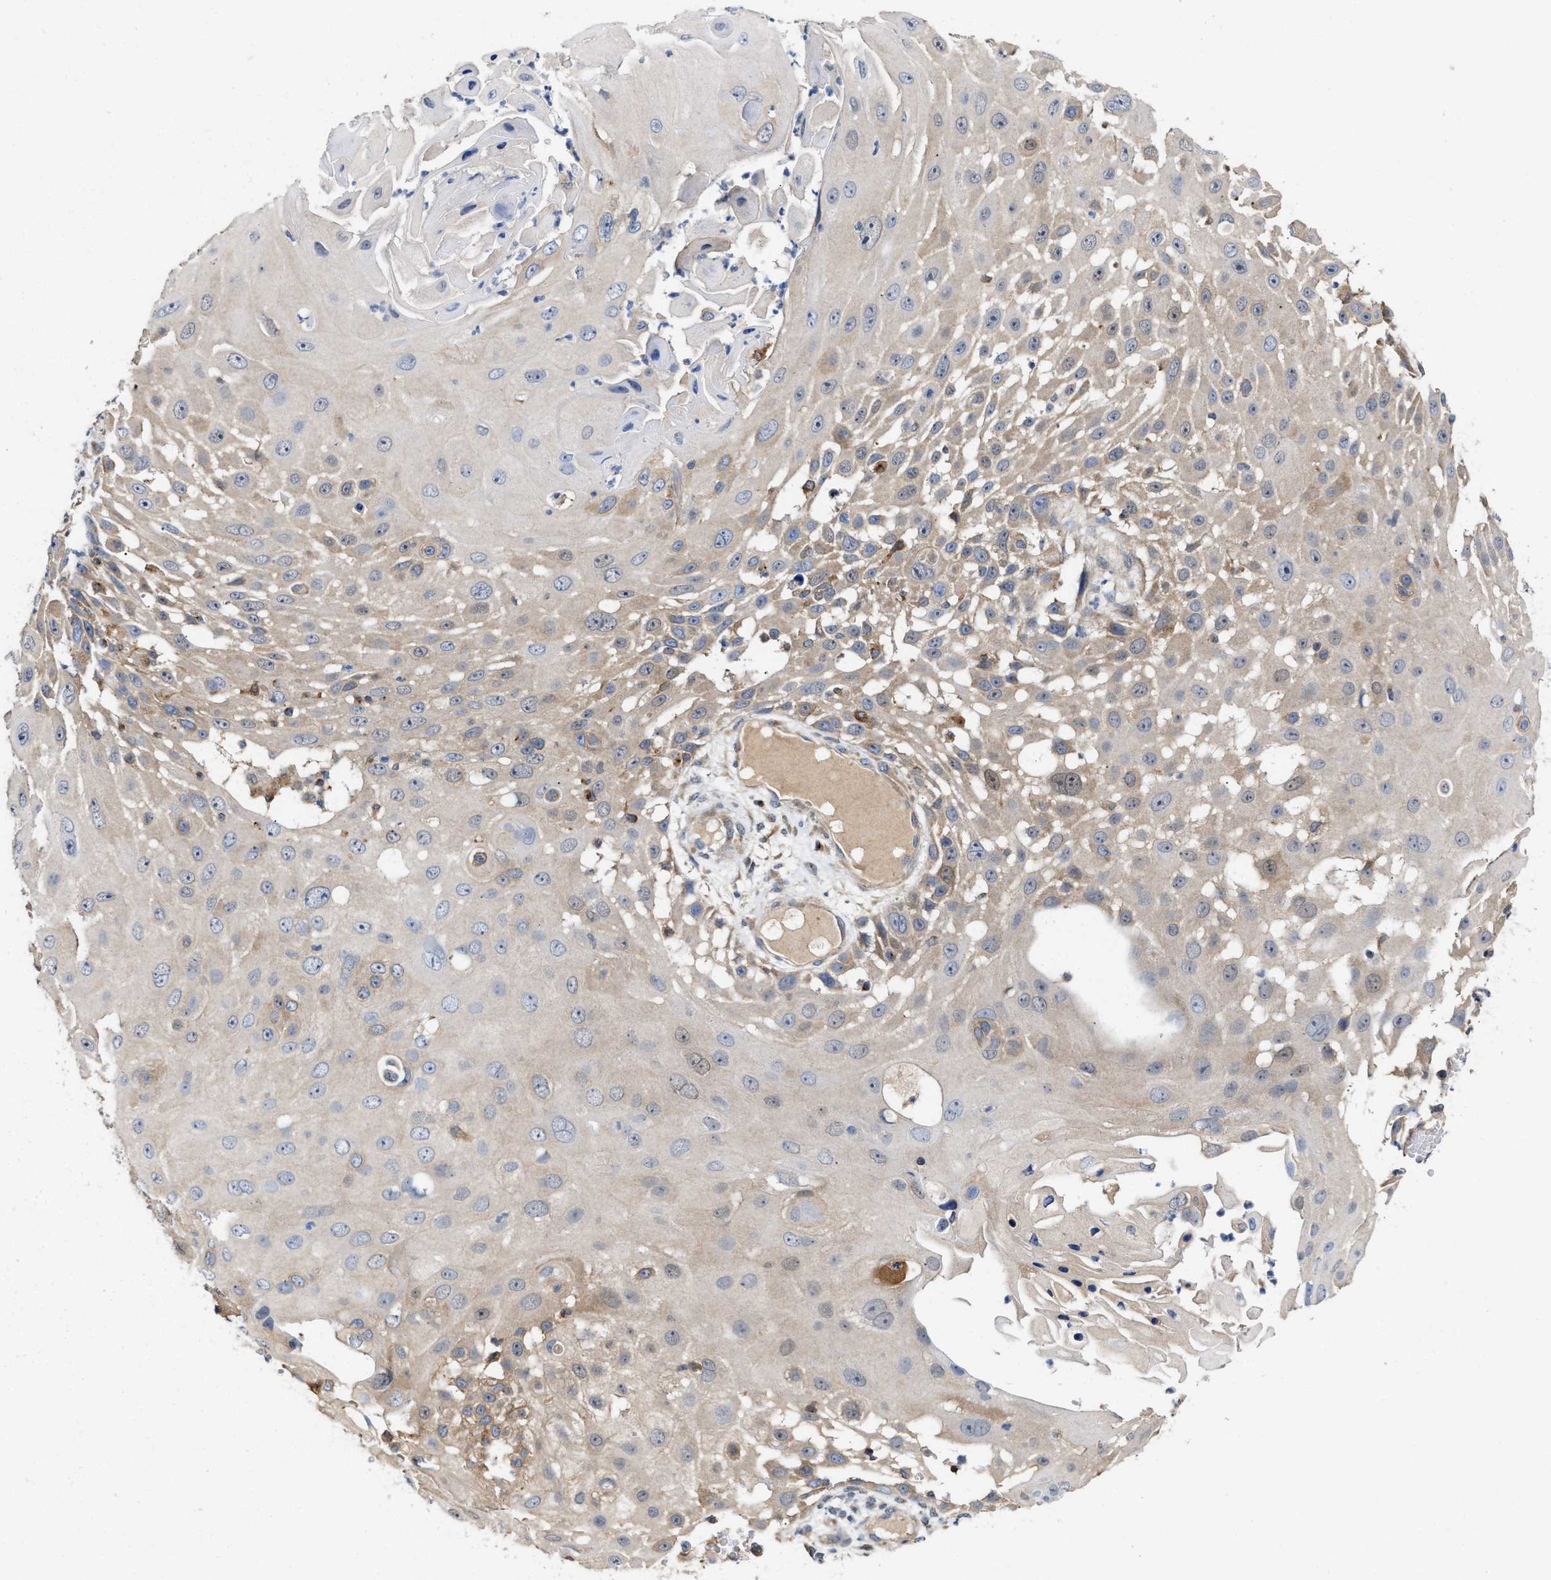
{"staining": {"intensity": "moderate", "quantity": "<25%", "location": "cytoplasmic/membranous"}, "tissue": "skin cancer", "cell_type": "Tumor cells", "image_type": "cancer", "snomed": [{"axis": "morphology", "description": "Squamous cell carcinoma, NOS"}, {"axis": "topography", "description": "Skin"}], "caption": "Skin cancer was stained to show a protein in brown. There is low levels of moderate cytoplasmic/membranous expression in approximately <25% of tumor cells.", "gene": "BBLN", "patient": {"sex": "female", "age": 44}}